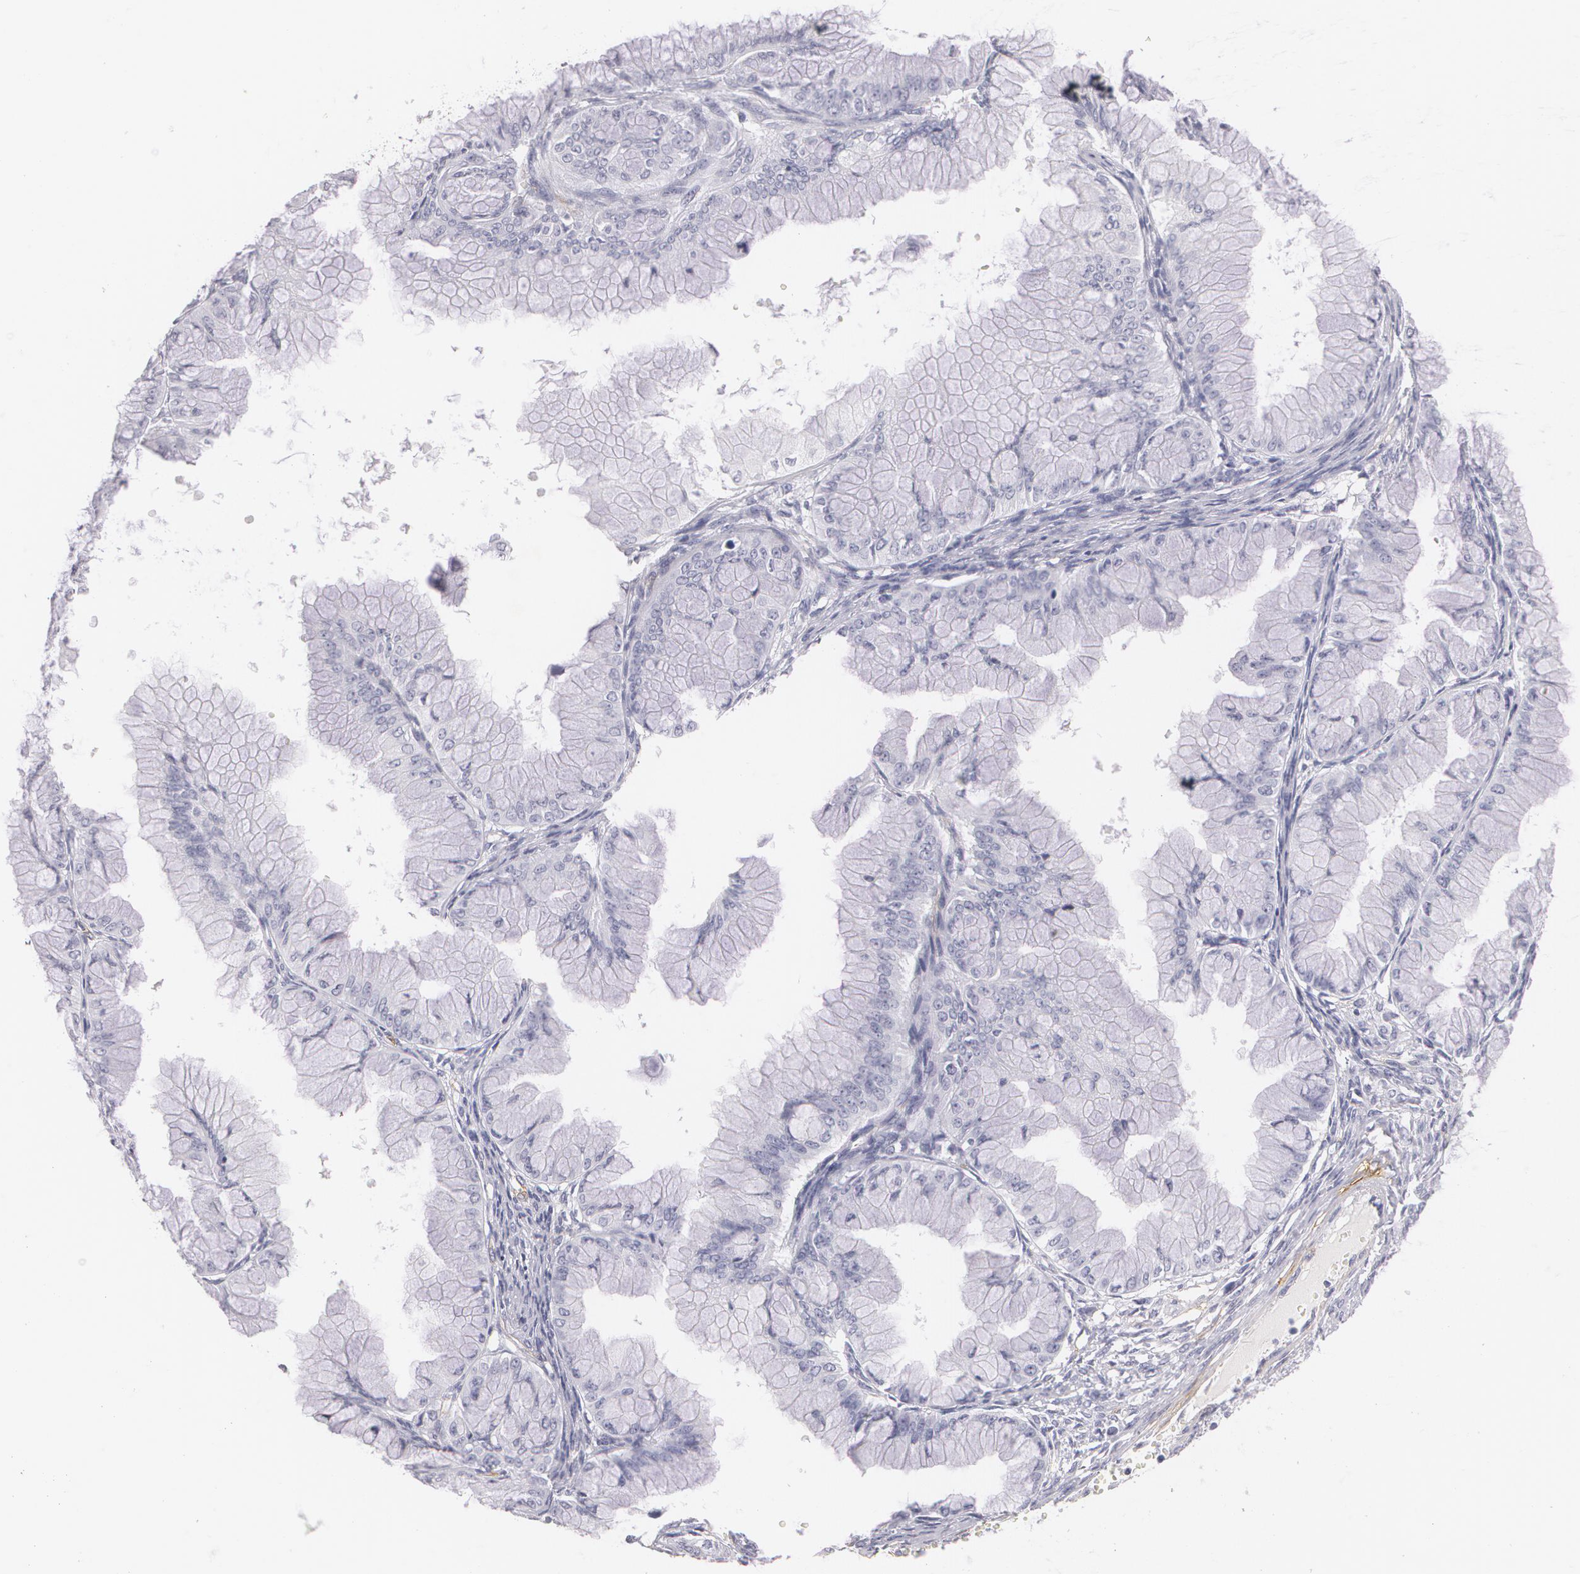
{"staining": {"intensity": "negative", "quantity": "none", "location": "none"}, "tissue": "ovarian cancer", "cell_type": "Tumor cells", "image_type": "cancer", "snomed": [{"axis": "morphology", "description": "Cystadenocarcinoma, mucinous, NOS"}, {"axis": "topography", "description": "Ovary"}], "caption": "IHC micrograph of ovarian cancer (mucinous cystadenocarcinoma) stained for a protein (brown), which reveals no positivity in tumor cells.", "gene": "NGFR", "patient": {"sex": "female", "age": 63}}